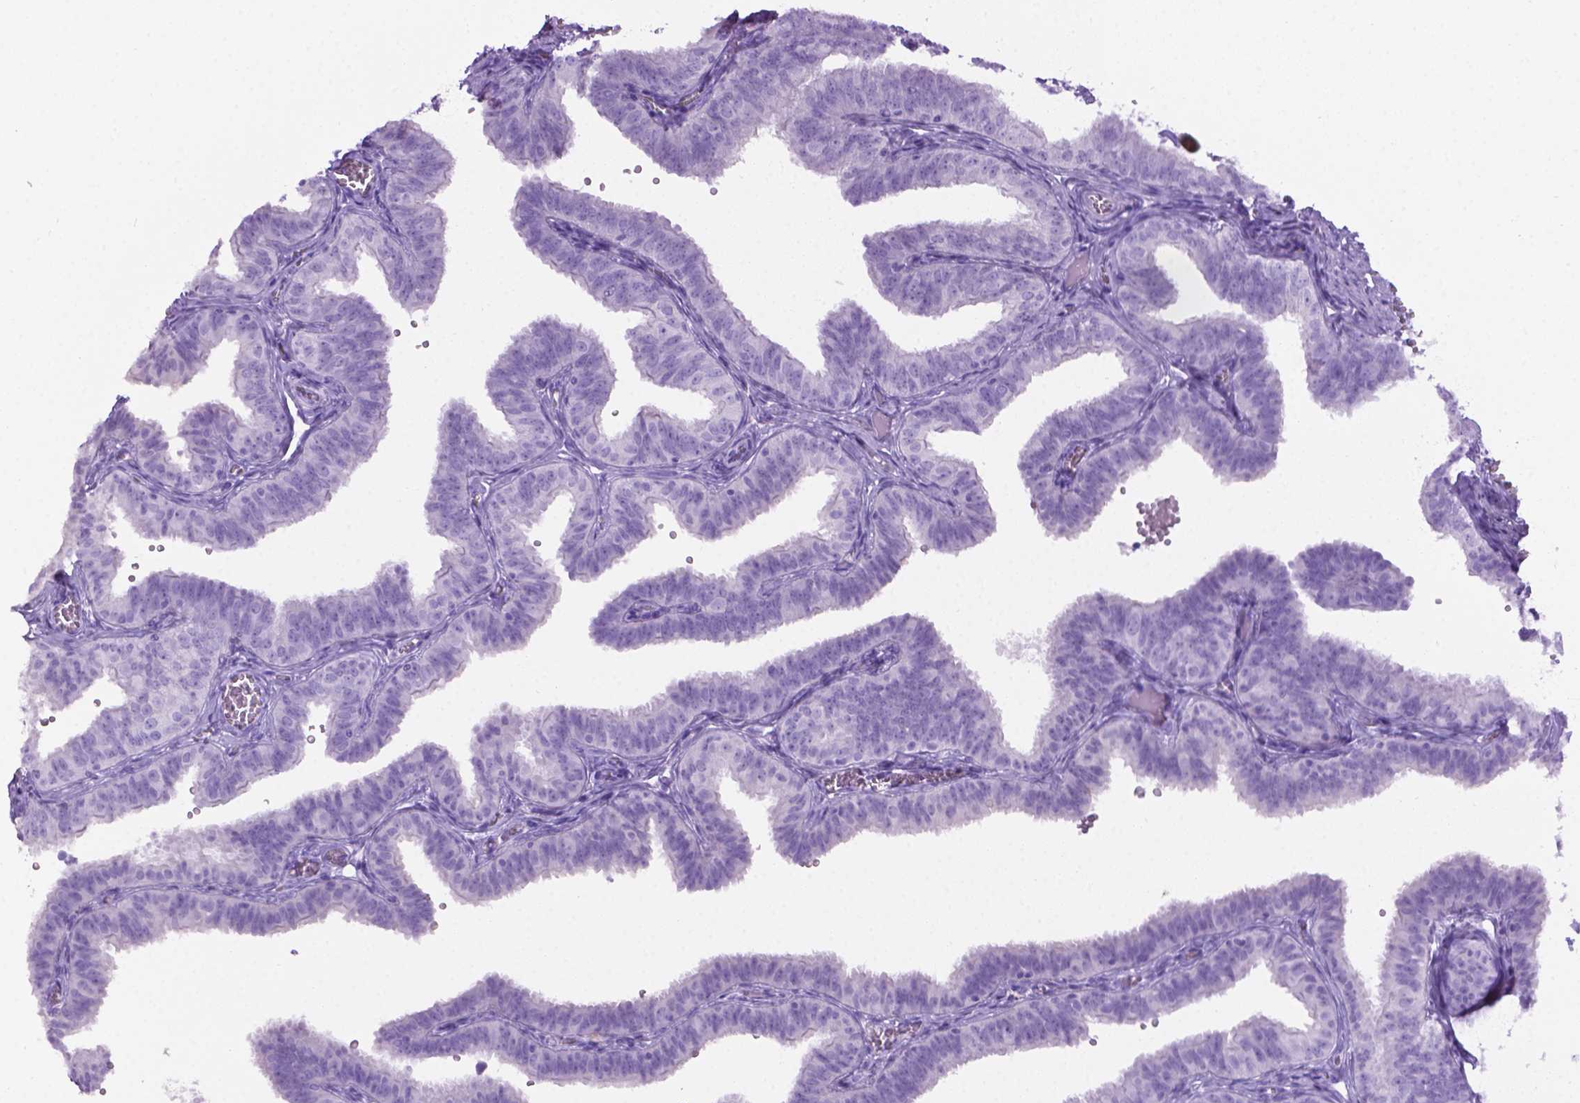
{"staining": {"intensity": "negative", "quantity": "none", "location": "none"}, "tissue": "fallopian tube", "cell_type": "Glandular cells", "image_type": "normal", "snomed": [{"axis": "morphology", "description": "Normal tissue, NOS"}, {"axis": "topography", "description": "Fallopian tube"}], "caption": "IHC of unremarkable fallopian tube shows no staining in glandular cells.", "gene": "LELP1", "patient": {"sex": "female", "age": 25}}